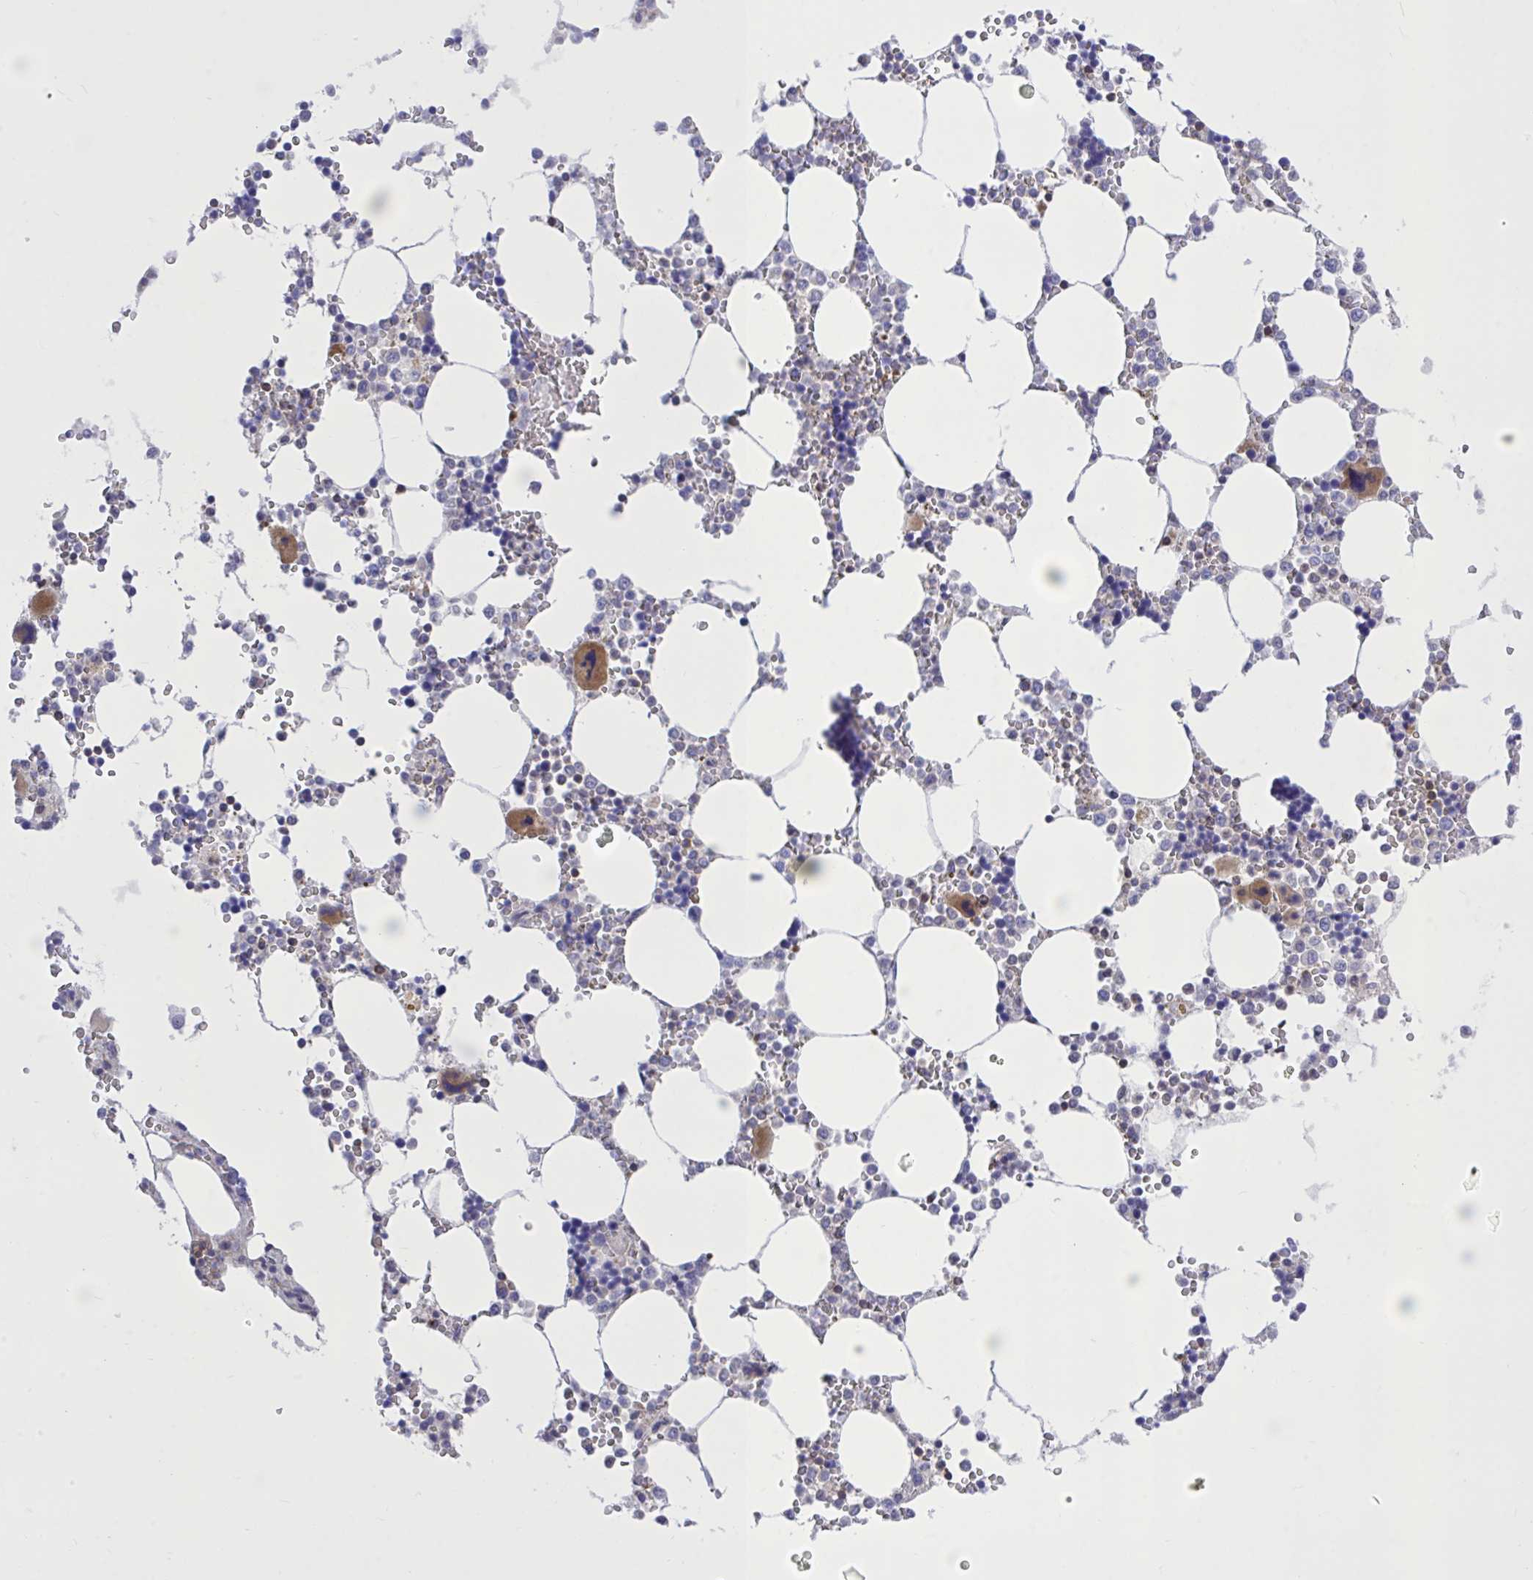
{"staining": {"intensity": "moderate", "quantity": "<25%", "location": "cytoplasmic/membranous"}, "tissue": "bone marrow", "cell_type": "Hematopoietic cells", "image_type": "normal", "snomed": [{"axis": "morphology", "description": "Normal tissue, NOS"}, {"axis": "topography", "description": "Bone marrow"}], "caption": "The micrograph displays immunohistochemical staining of unremarkable bone marrow. There is moderate cytoplasmic/membranous expression is appreciated in approximately <25% of hematopoietic cells.", "gene": "CXCL8", "patient": {"sex": "male", "age": 64}}